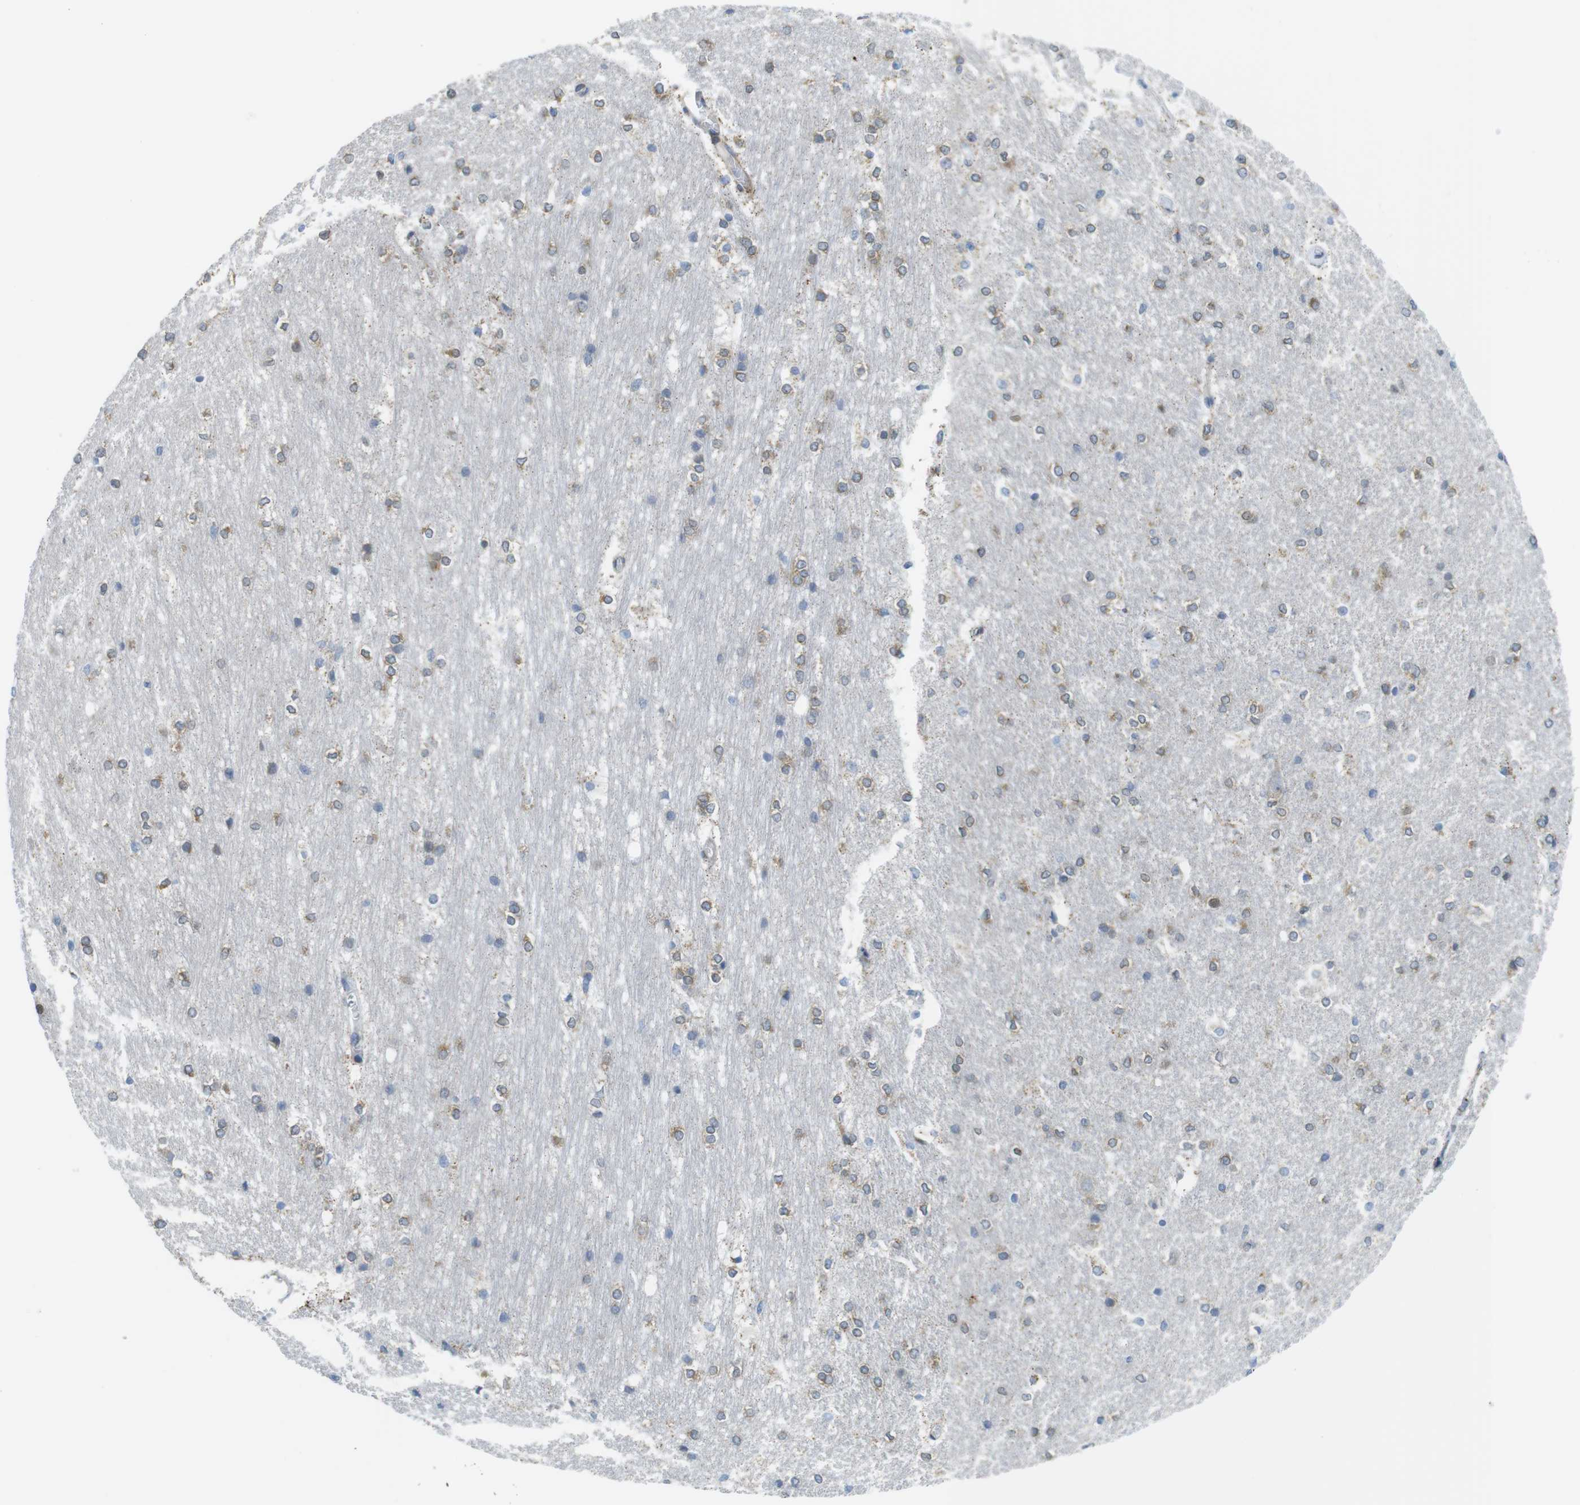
{"staining": {"intensity": "moderate", "quantity": "25%-75%", "location": "cytoplasmic/membranous"}, "tissue": "hippocampus", "cell_type": "Glial cells", "image_type": "normal", "snomed": [{"axis": "morphology", "description": "Normal tissue, NOS"}, {"axis": "topography", "description": "Hippocampus"}], "caption": "This image shows unremarkable hippocampus stained with immunohistochemistry (IHC) to label a protein in brown. The cytoplasmic/membranous of glial cells show moderate positivity for the protein. Nuclei are counter-stained blue.", "gene": "KCNE3", "patient": {"sex": "female", "age": 19}}